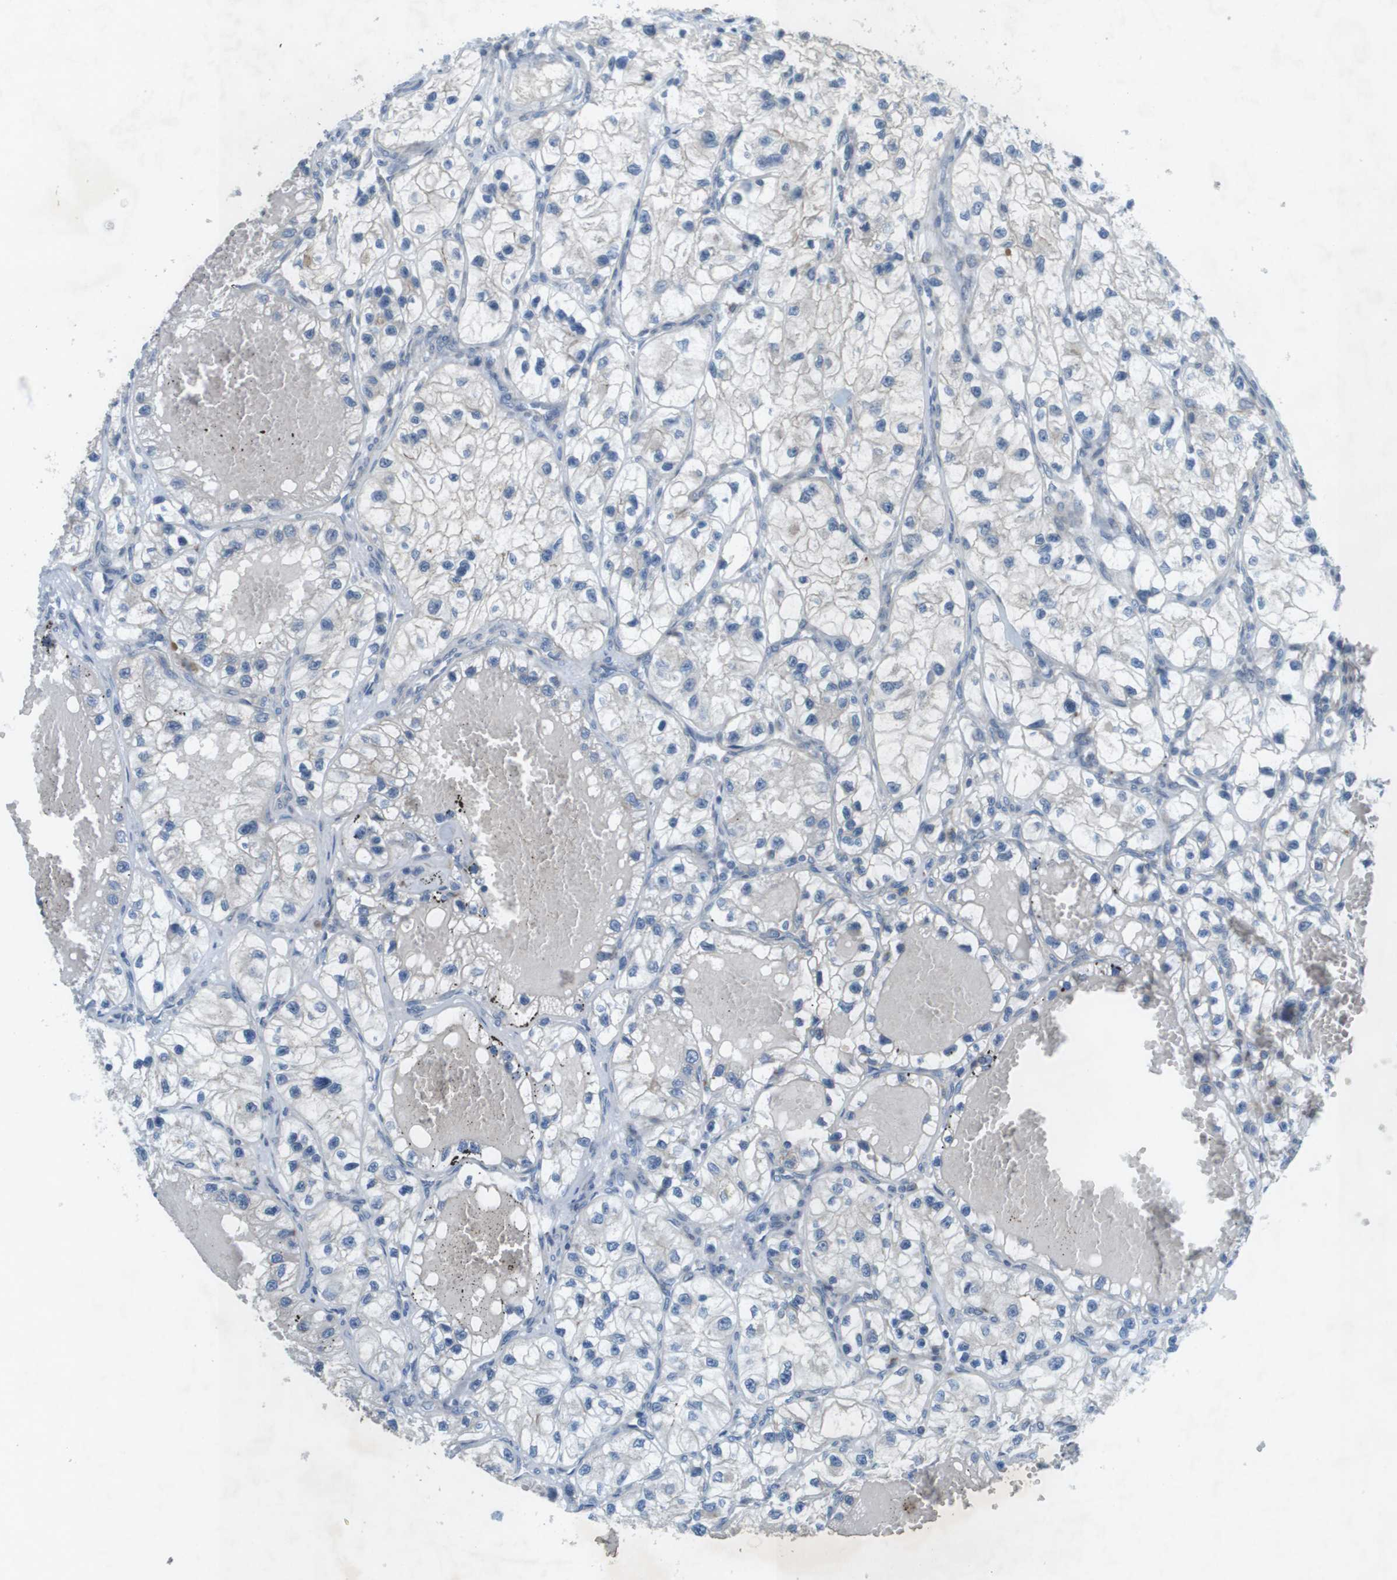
{"staining": {"intensity": "negative", "quantity": "none", "location": "none"}, "tissue": "renal cancer", "cell_type": "Tumor cells", "image_type": "cancer", "snomed": [{"axis": "morphology", "description": "Adenocarcinoma, NOS"}, {"axis": "topography", "description": "Kidney"}], "caption": "Protein analysis of adenocarcinoma (renal) reveals no significant positivity in tumor cells.", "gene": "TYW1", "patient": {"sex": "female", "age": 57}}